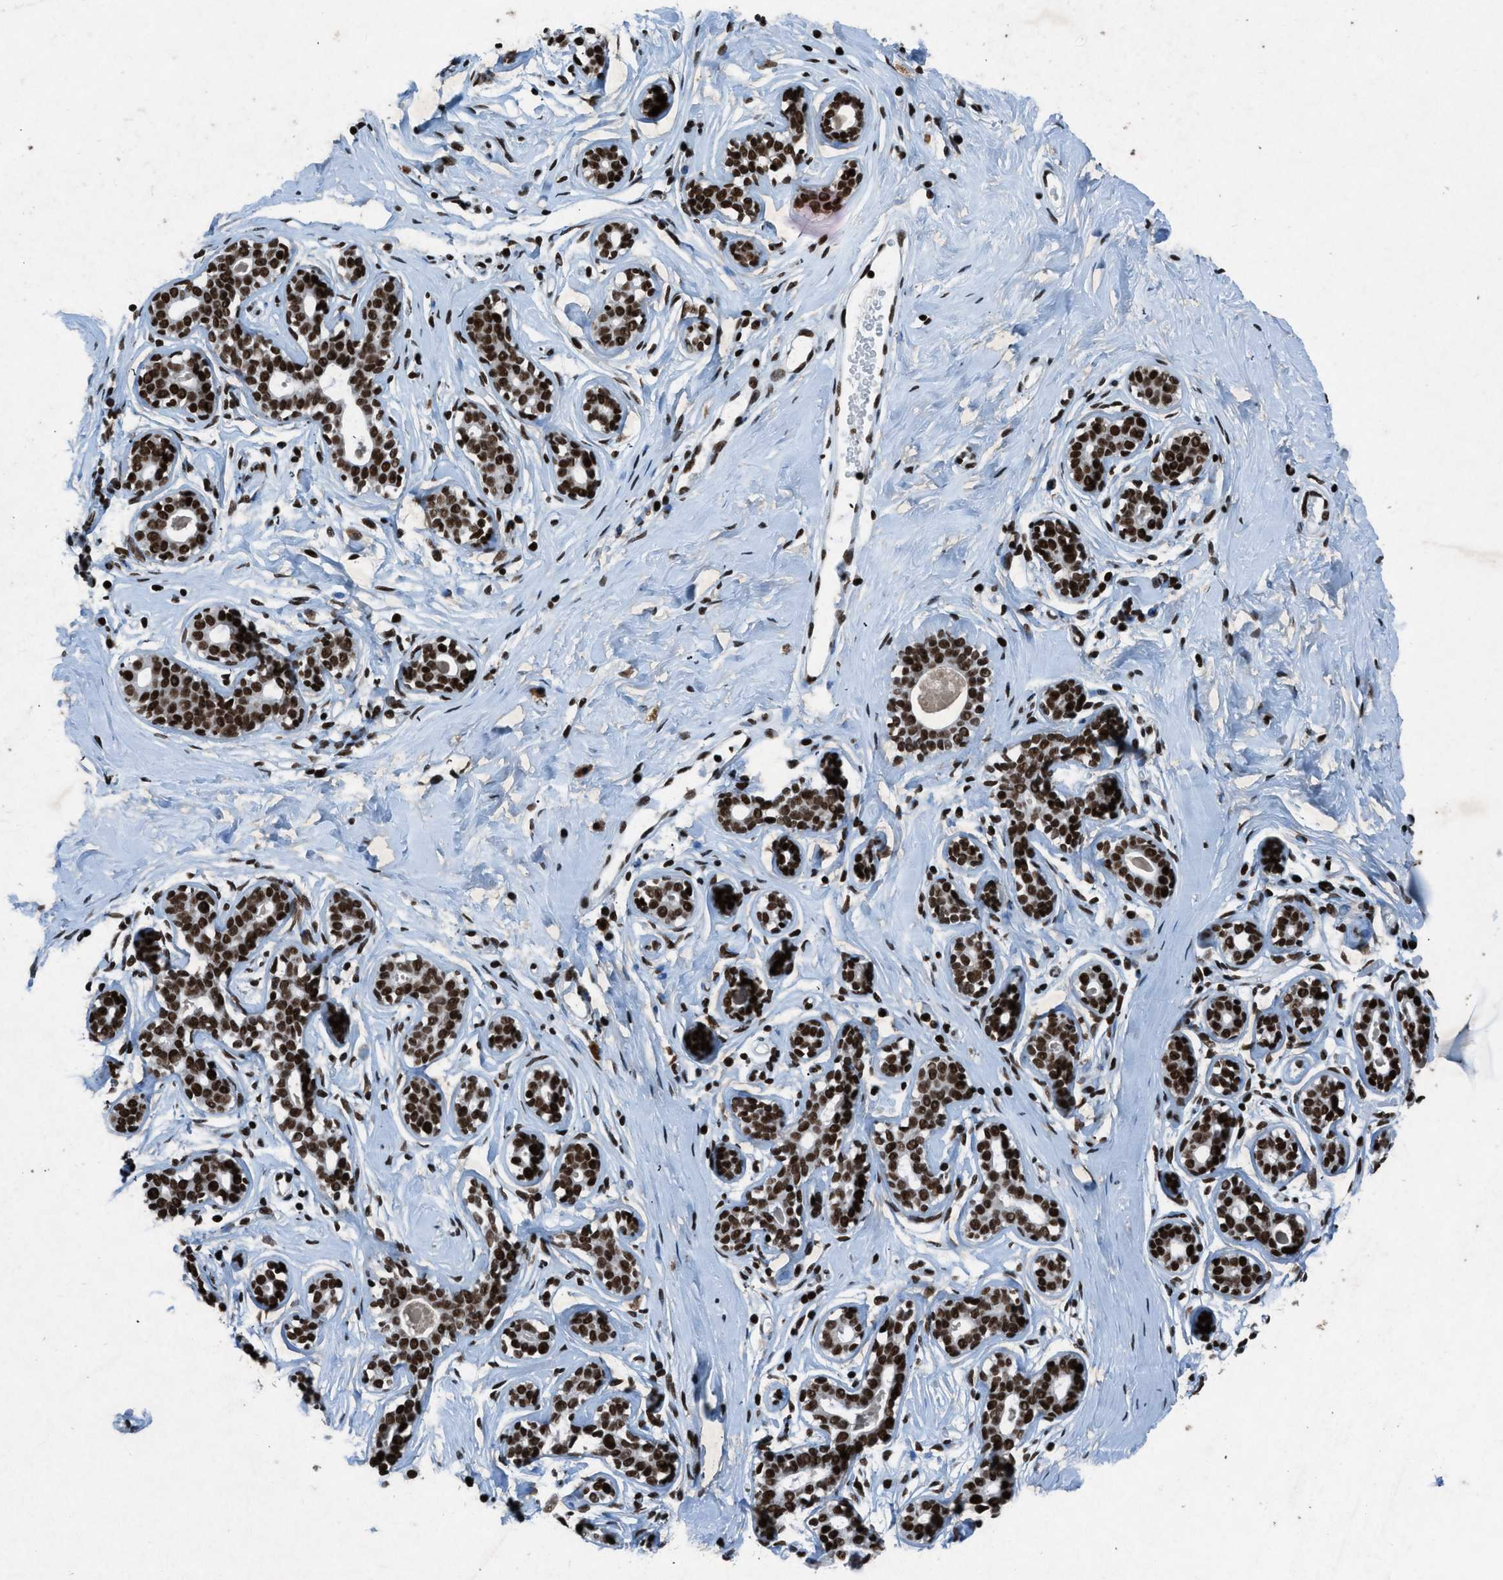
{"staining": {"intensity": "strong", "quantity": ">75%", "location": "nuclear"}, "tissue": "breast", "cell_type": "Adipocytes", "image_type": "normal", "snomed": [{"axis": "morphology", "description": "Normal tissue, NOS"}, {"axis": "topography", "description": "Breast"}], "caption": "Adipocytes show high levels of strong nuclear positivity in approximately >75% of cells in benign human breast. Immunohistochemistry (ihc) stains the protein in brown and the nuclei are stained blue.", "gene": "NXF1", "patient": {"sex": "female", "age": 23}}